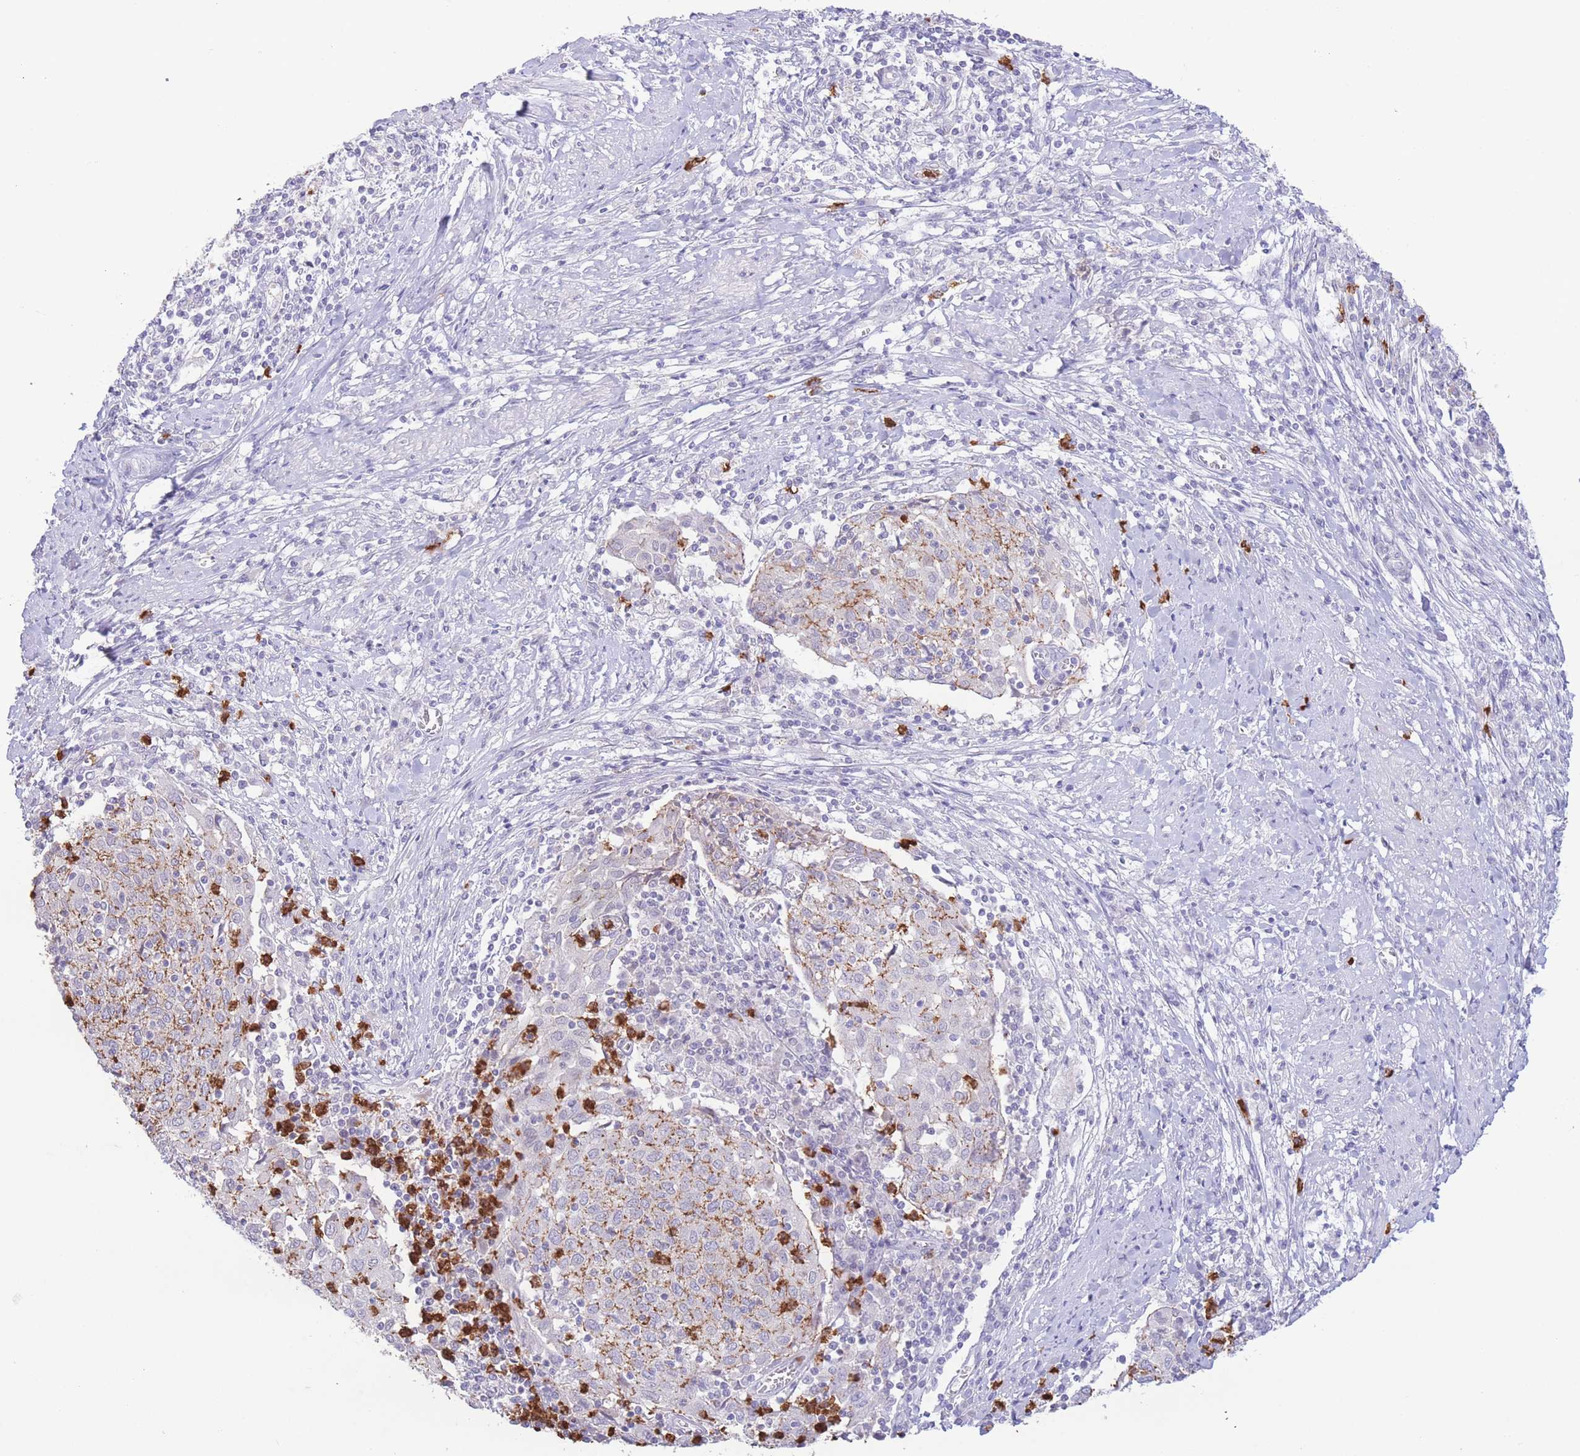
{"staining": {"intensity": "moderate", "quantity": "25%-75%", "location": "cytoplasmic/membranous"}, "tissue": "cervical cancer", "cell_type": "Tumor cells", "image_type": "cancer", "snomed": [{"axis": "morphology", "description": "Squamous cell carcinoma, NOS"}, {"axis": "topography", "description": "Cervix"}], "caption": "Approximately 25%-75% of tumor cells in human squamous cell carcinoma (cervical) exhibit moderate cytoplasmic/membranous protein positivity as visualized by brown immunohistochemical staining.", "gene": "LCLAT1", "patient": {"sex": "female", "age": 52}}